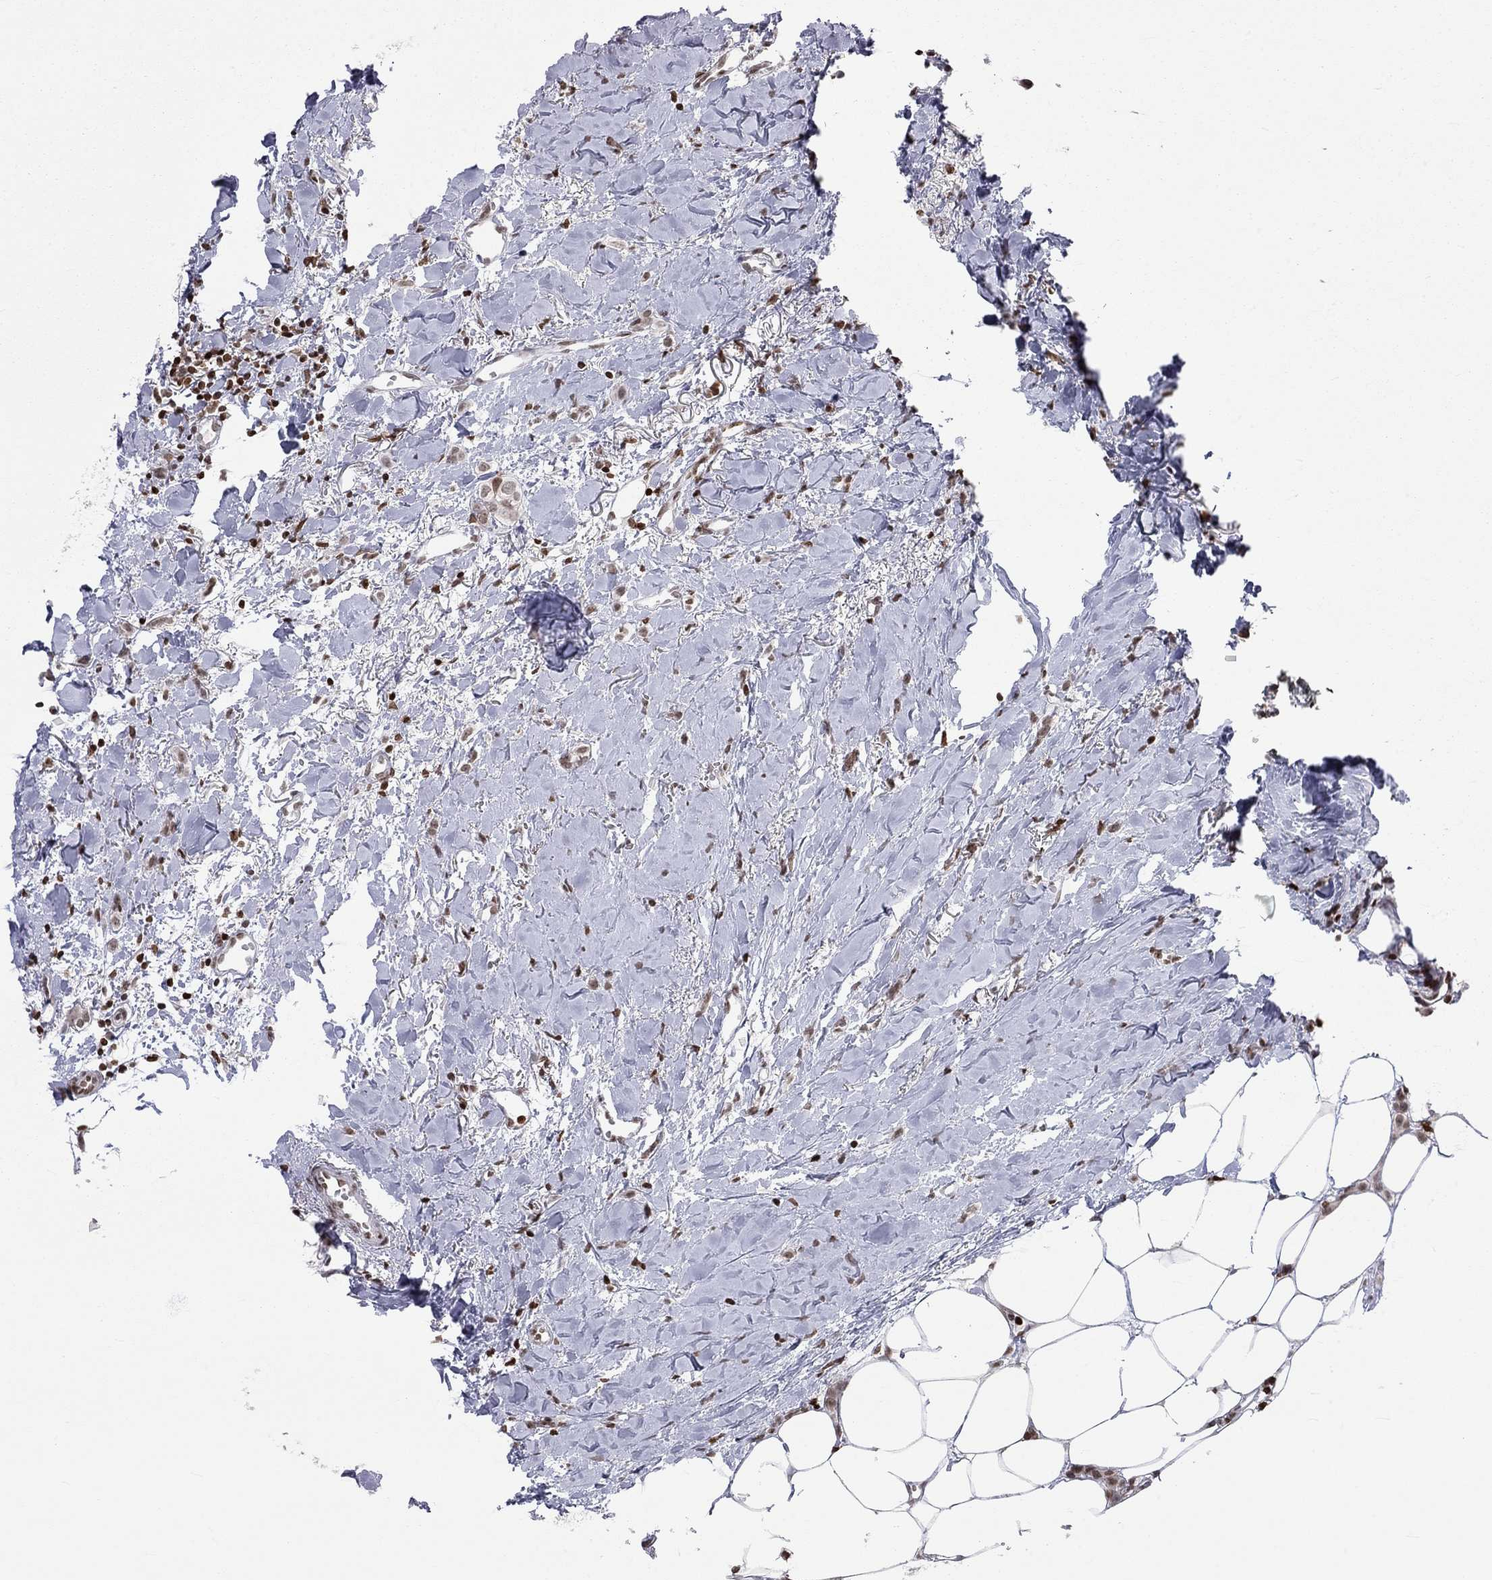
{"staining": {"intensity": "moderate", "quantity": "<25%", "location": "nuclear"}, "tissue": "breast cancer", "cell_type": "Tumor cells", "image_type": "cancer", "snomed": [{"axis": "morphology", "description": "Duct carcinoma"}, {"axis": "topography", "description": "Breast"}], "caption": "A high-resolution image shows immunohistochemistry staining of infiltrating ductal carcinoma (breast), which demonstrates moderate nuclear expression in about <25% of tumor cells.", "gene": "H2AX", "patient": {"sex": "female", "age": 85}}